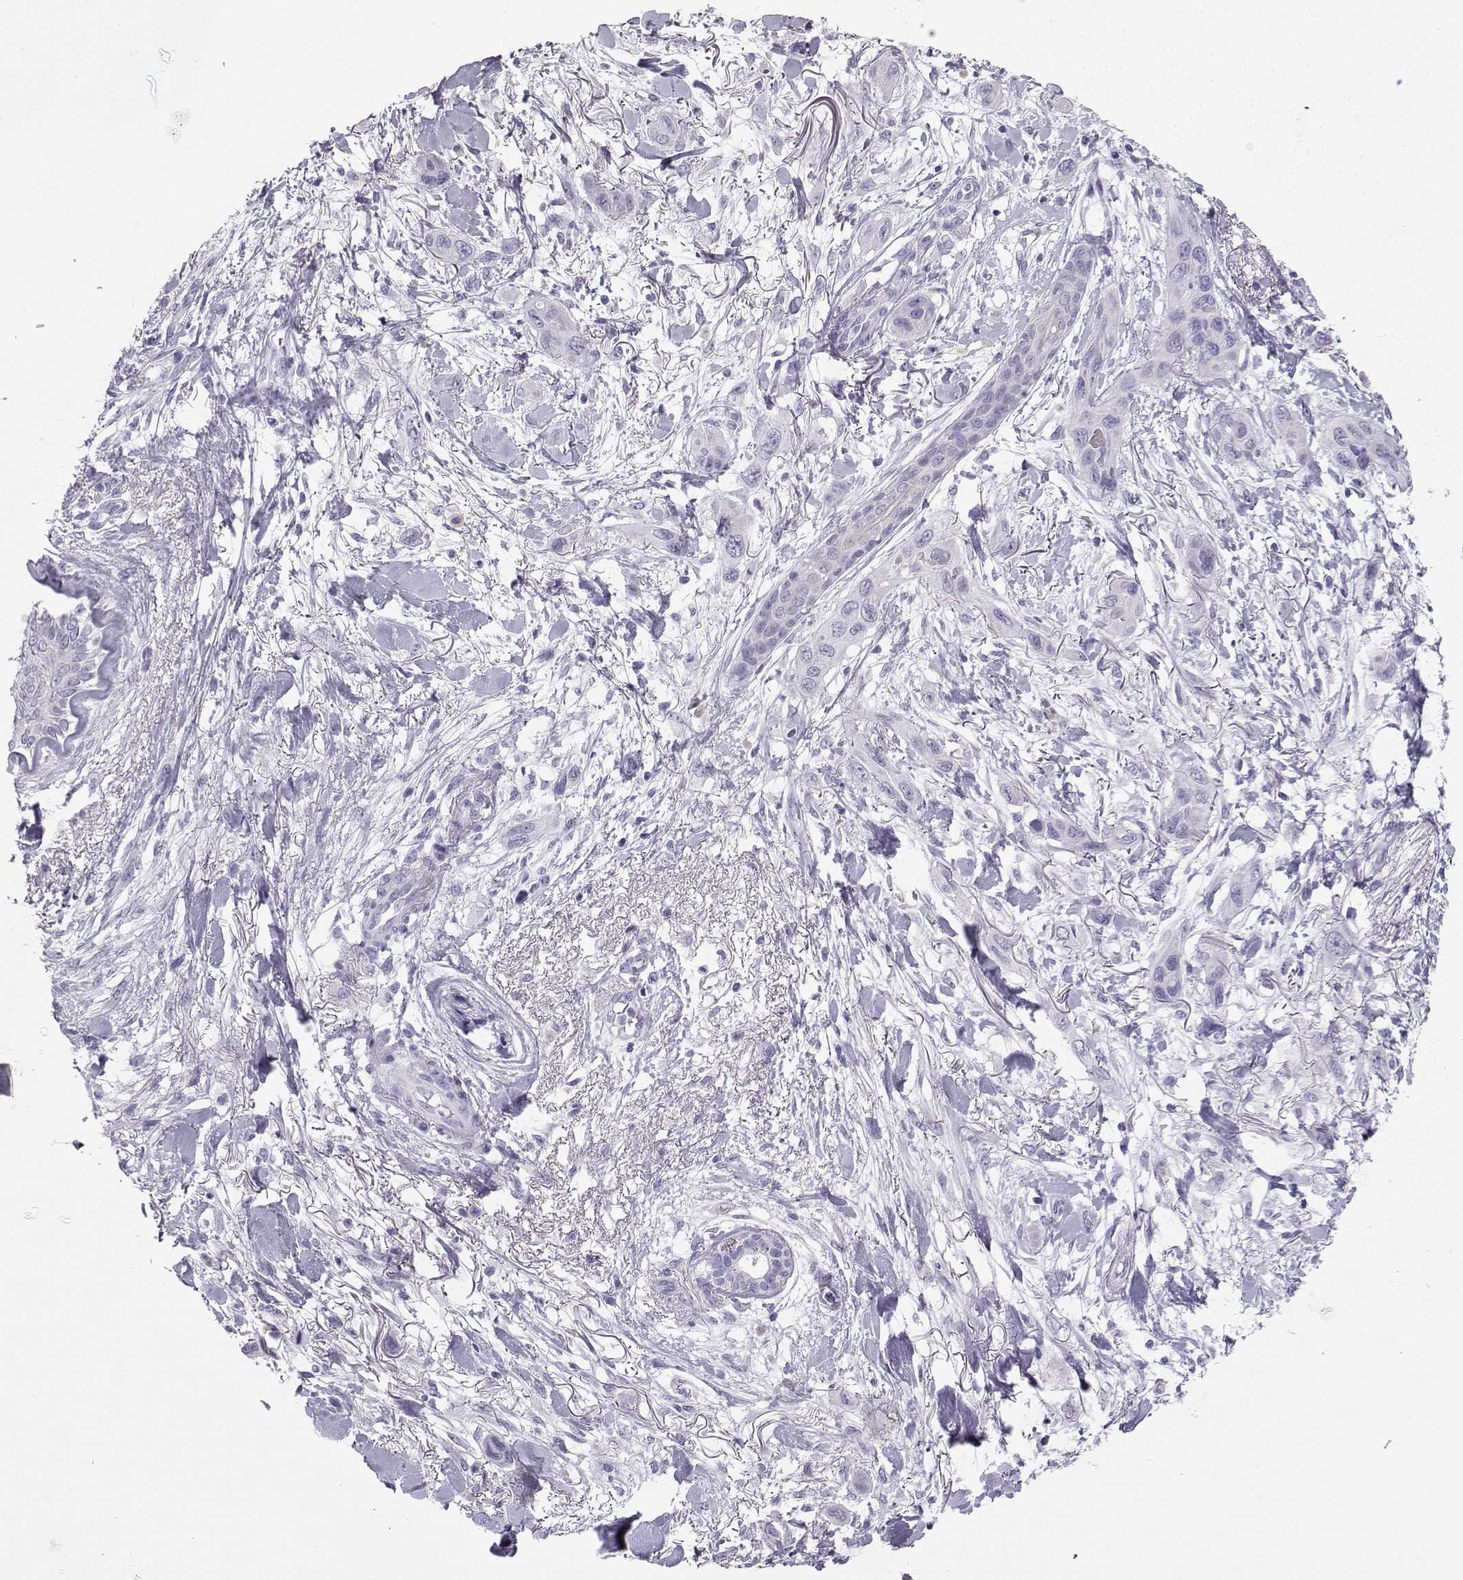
{"staining": {"intensity": "negative", "quantity": "none", "location": "none"}, "tissue": "skin cancer", "cell_type": "Tumor cells", "image_type": "cancer", "snomed": [{"axis": "morphology", "description": "Squamous cell carcinoma, NOS"}, {"axis": "topography", "description": "Skin"}], "caption": "The photomicrograph shows no staining of tumor cells in squamous cell carcinoma (skin).", "gene": "IQCD", "patient": {"sex": "male", "age": 79}}